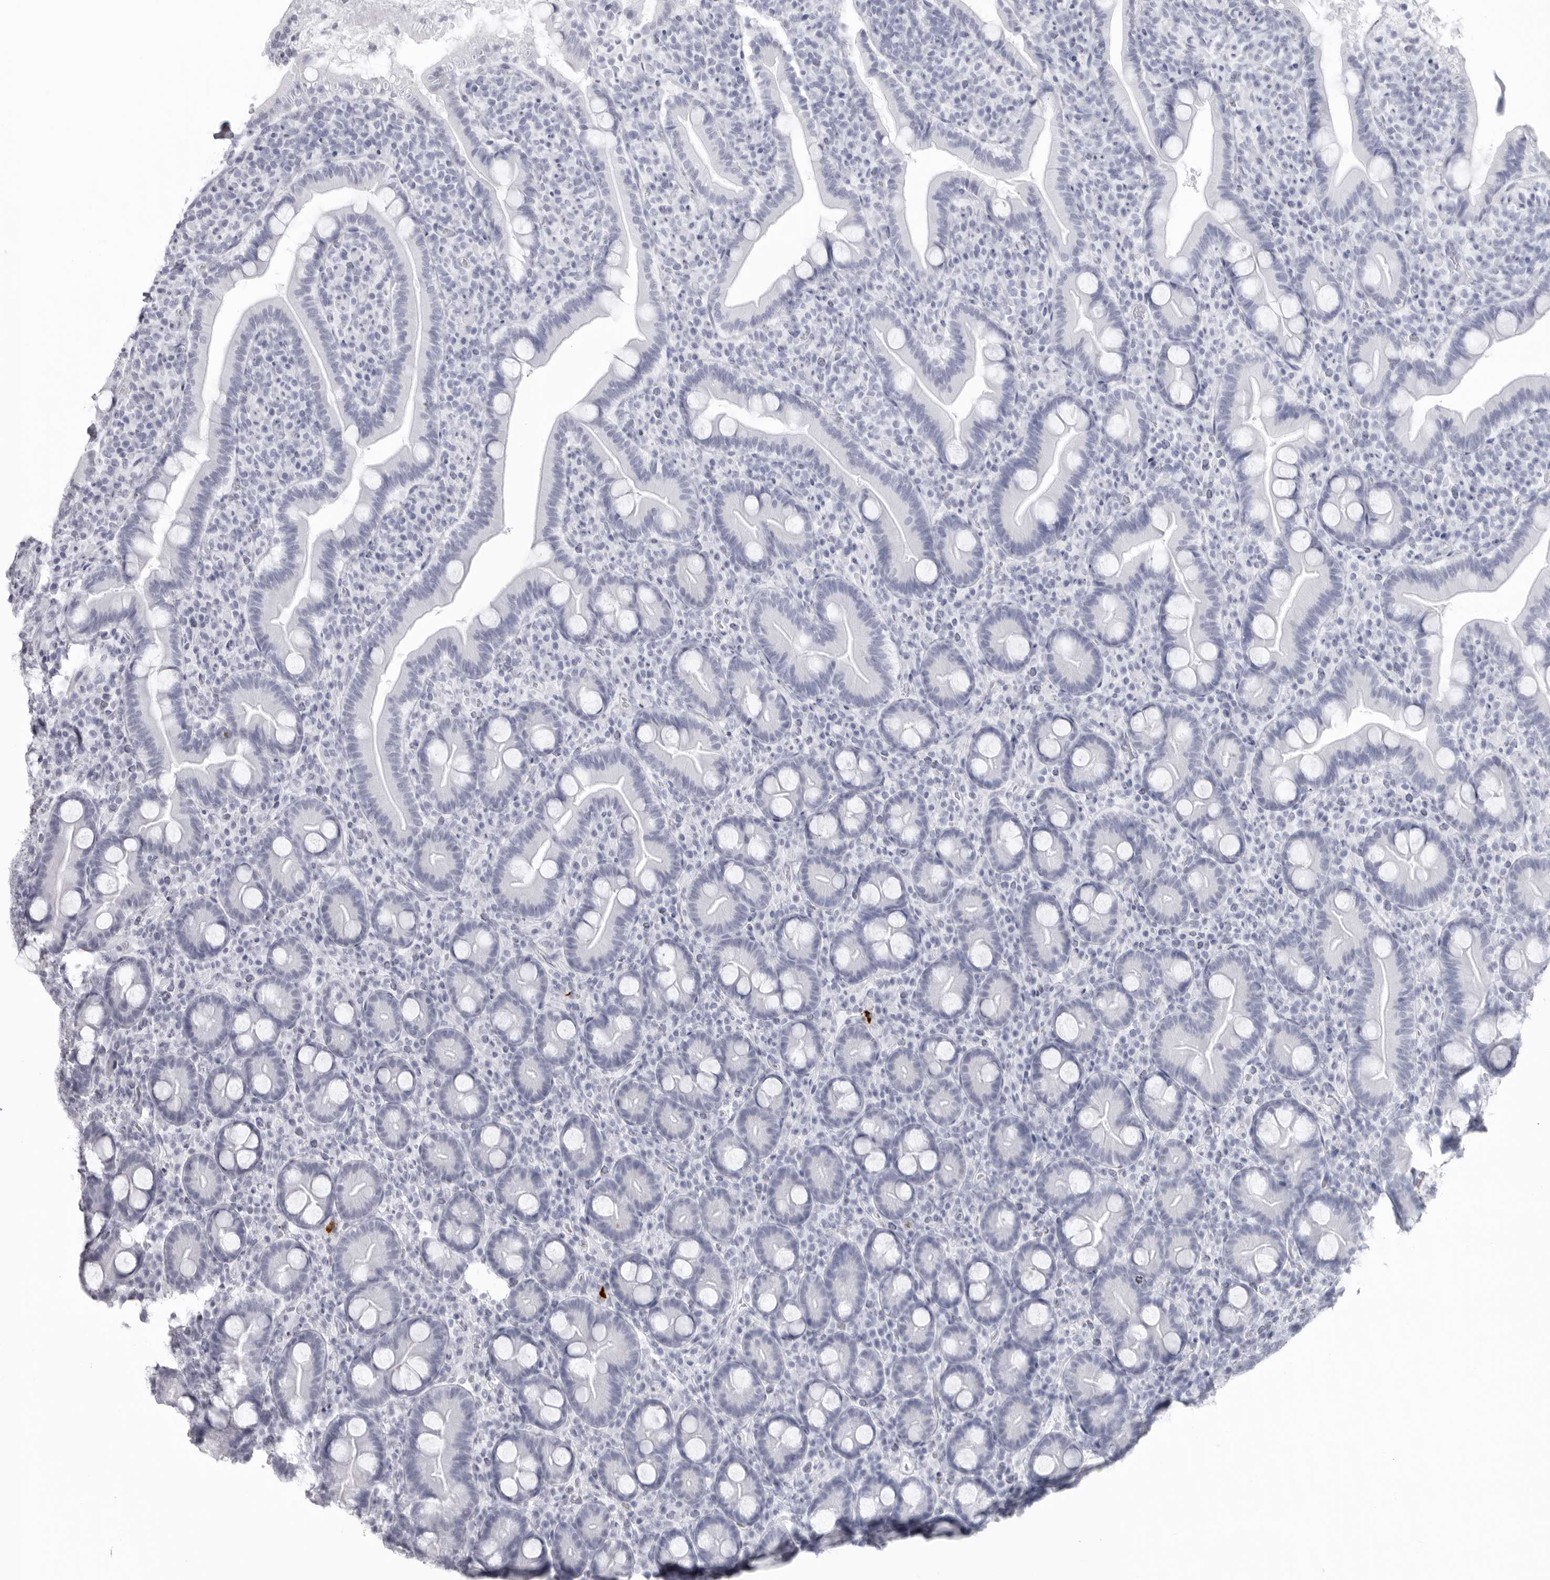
{"staining": {"intensity": "negative", "quantity": "none", "location": "none"}, "tissue": "duodenum", "cell_type": "Glandular cells", "image_type": "normal", "snomed": [{"axis": "morphology", "description": "Normal tissue, NOS"}, {"axis": "topography", "description": "Duodenum"}], "caption": "DAB (3,3'-diaminobenzidine) immunohistochemical staining of normal duodenum demonstrates no significant positivity in glandular cells. (Stains: DAB (3,3'-diaminobenzidine) IHC with hematoxylin counter stain, Microscopy: brightfield microscopy at high magnification).", "gene": "KLK9", "patient": {"sex": "male", "age": 35}}